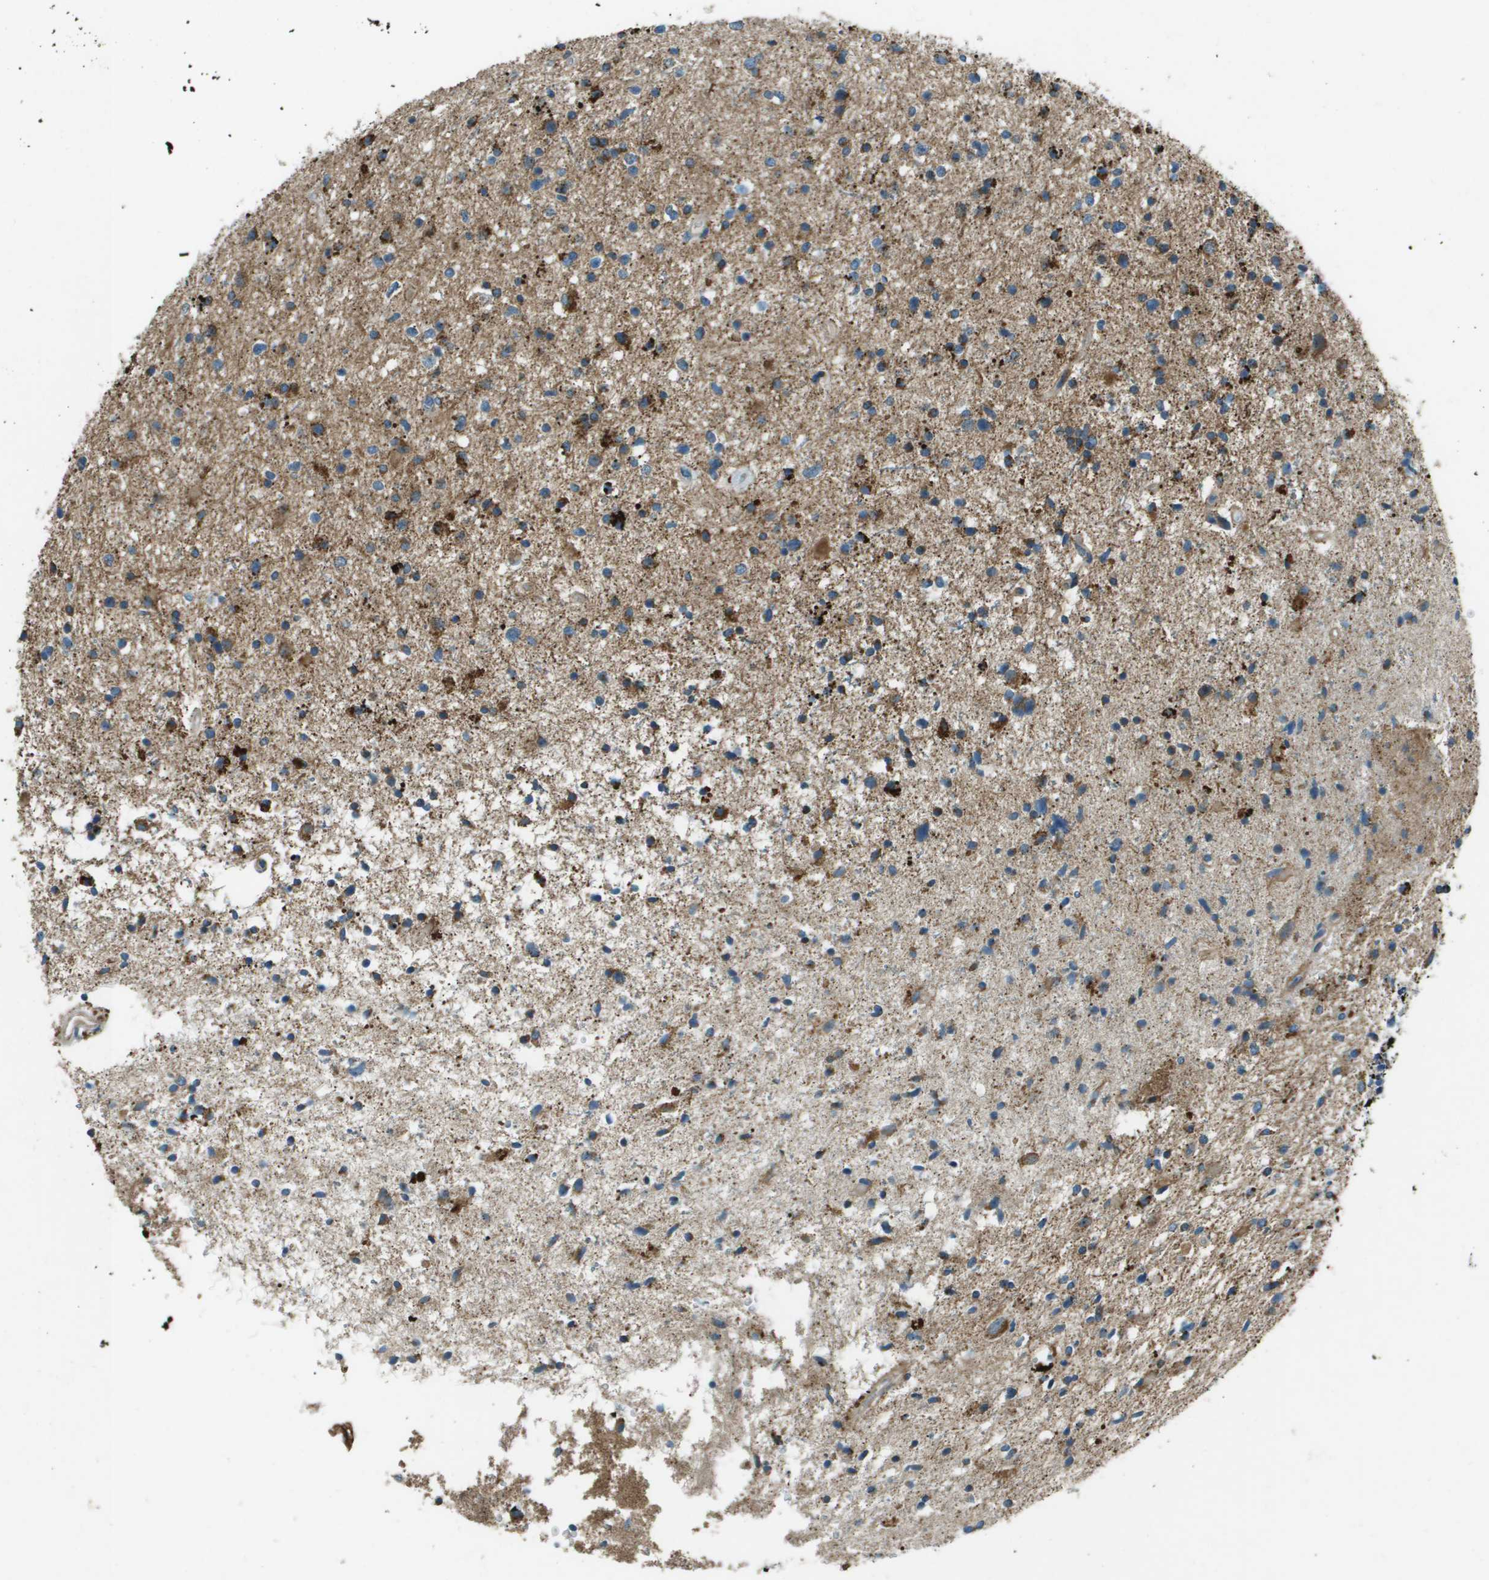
{"staining": {"intensity": "strong", "quantity": "25%-75%", "location": "cytoplasmic/membranous"}, "tissue": "glioma", "cell_type": "Tumor cells", "image_type": "cancer", "snomed": [{"axis": "morphology", "description": "Glioma, malignant, High grade"}, {"axis": "topography", "description": "Brain"}], "caption": "IHC image of neoplastic tissue: malignant glioma (high-grade) stained using IHC exhibits high levels of strong protein expression localized specifically in the cytoplasmic/membranous of tumor cells, appearing as a cytoplasmic/membranous brown color.", "gene": "MIGA1", "patient": {"sex": "male", "age": 33}}